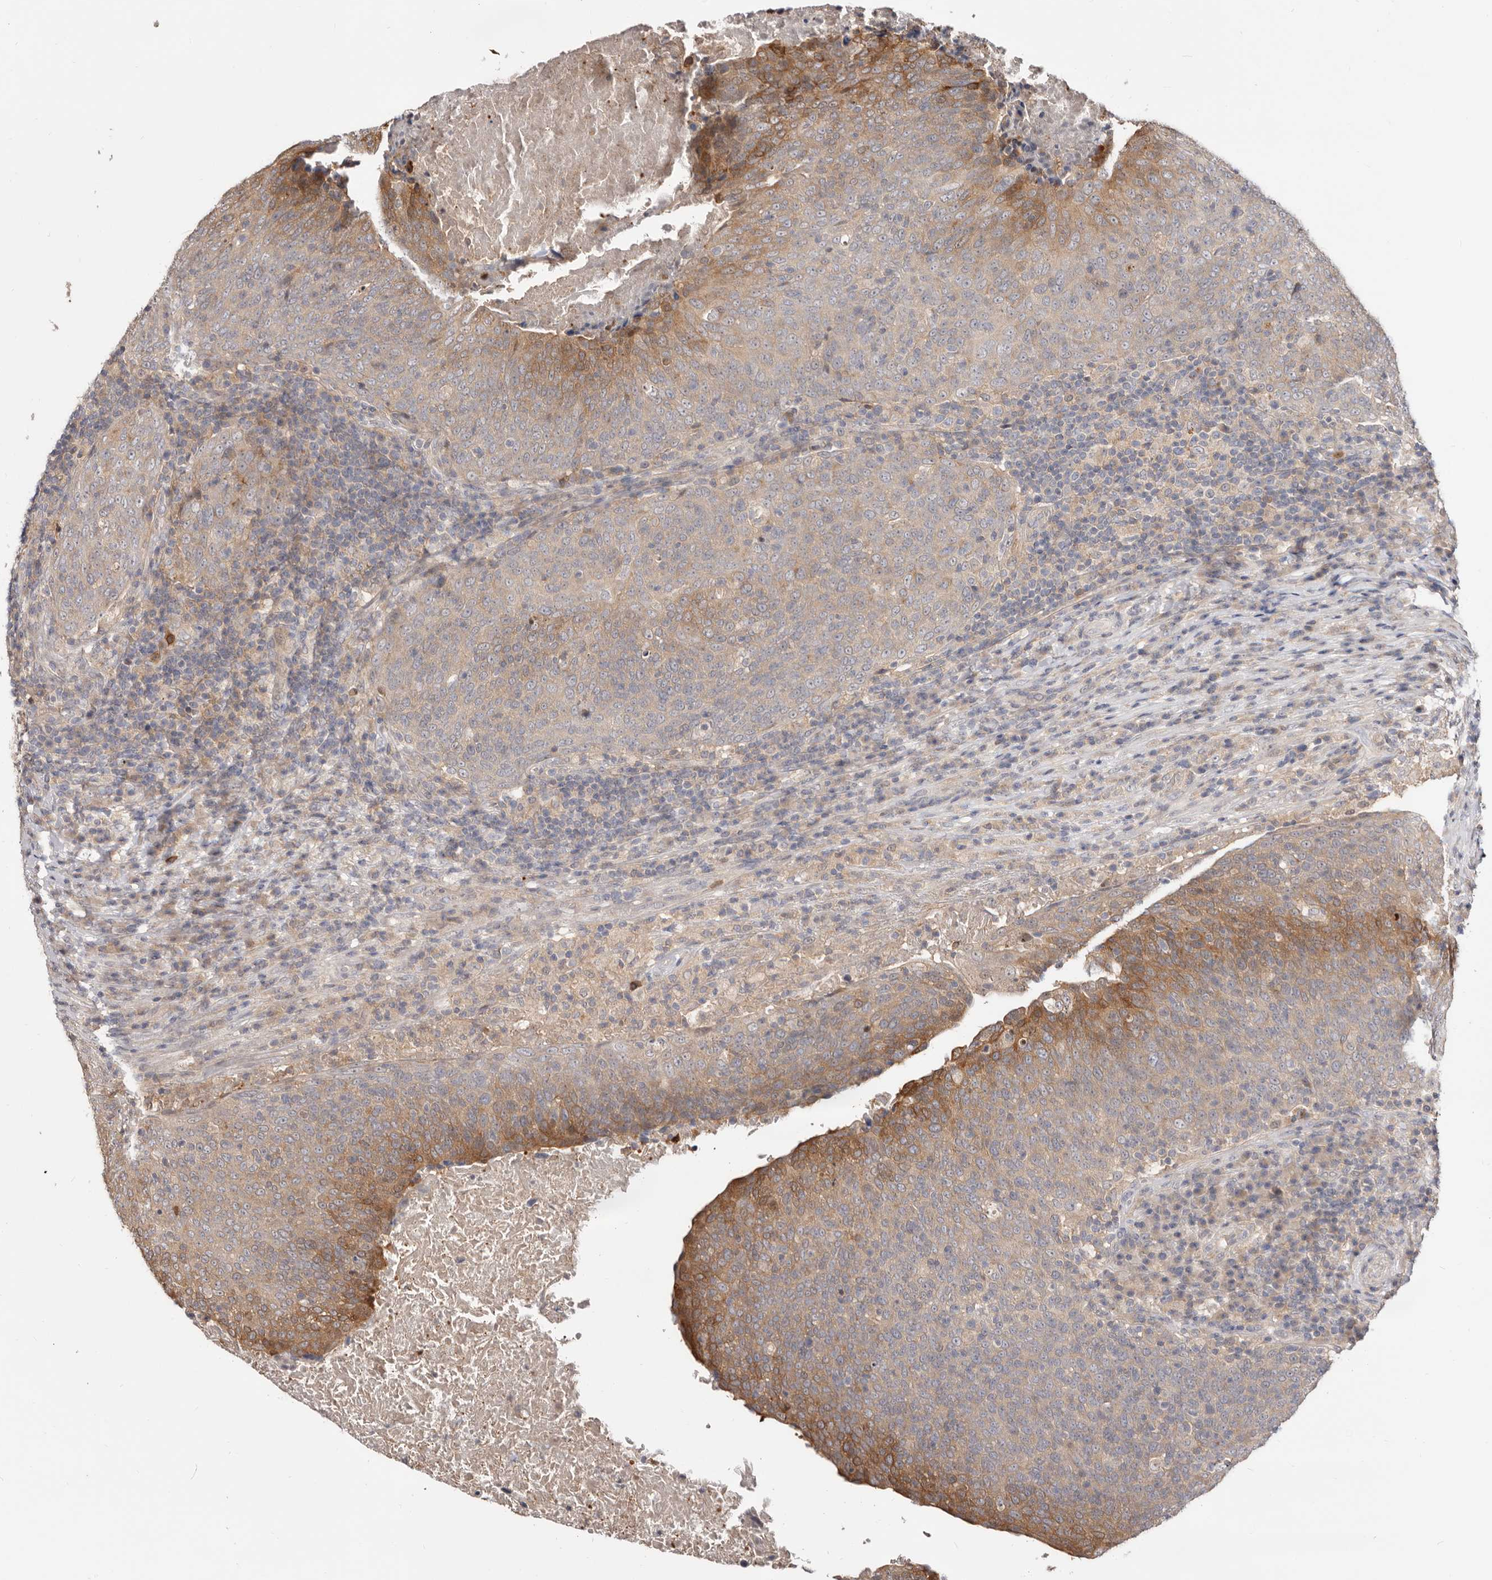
{"staining": {"intensity": "moderate", "quantity": "25%-75%", "location": "cytoplasmic/membranous"}, "tissue": "head and neck cancer", "cell_type": "Tumor cells", "image_type": "cancer", "snomed": [{"axis": "morphology", "description": "Squamous cell carcinoma, NOS"}, {"axis": "morphology", "description": "Squamous cell carcinoma, metastatic, NOS"}, {"axis": "topography", "description": "Lymph node"}, {"axis": "topography", "description": "Head-Neck"}], "caption": "About 25%-75% of tumor cells in metastatic squamous cell carcinoma (head and neck) show moderate cytoplasmic/membranous protein expression as visualized by brown immunohistochemical staining.", "gene": "TC2N", "patient": {"sex": "male", "age": 62}}